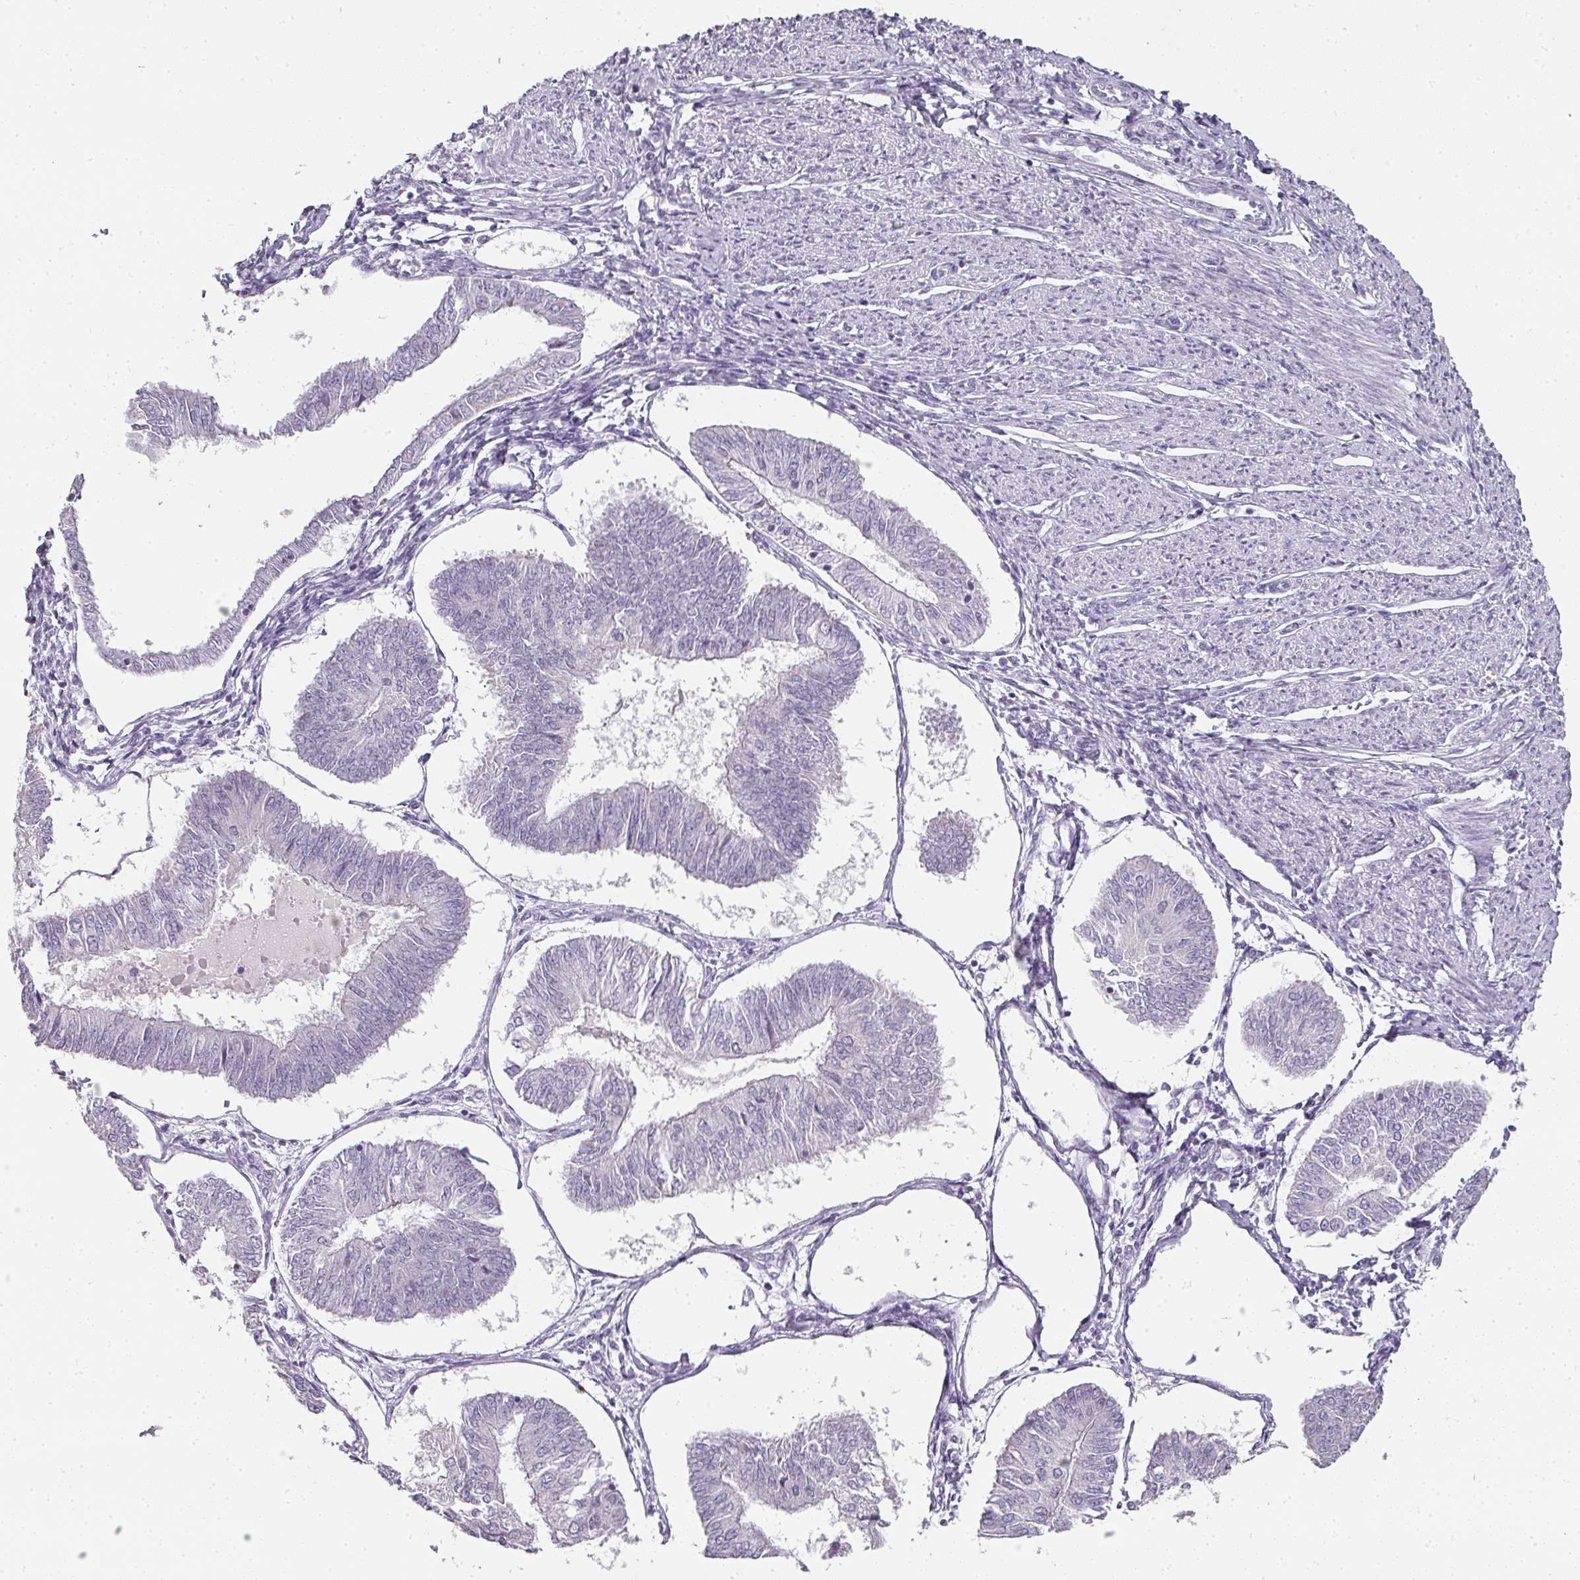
{"staining": {"intensity": "negative", "quantity": "none", "location": "none"}, "tissue": "endometrial cancer", "cell_type": "Tumor cells", "image_type": "cancer", "snomed": [{"axis": "morphology", "description": "Adenocarcinoma, NOS"}, {"axis": "topography", "description": "Endometrium"}], "caption": "DAB immunohistochemical staining of endometrial cancer reveals no significant expression in tumor cells.", "gene": "CAMP", "patient": {"sex": "female", "age": 58}}